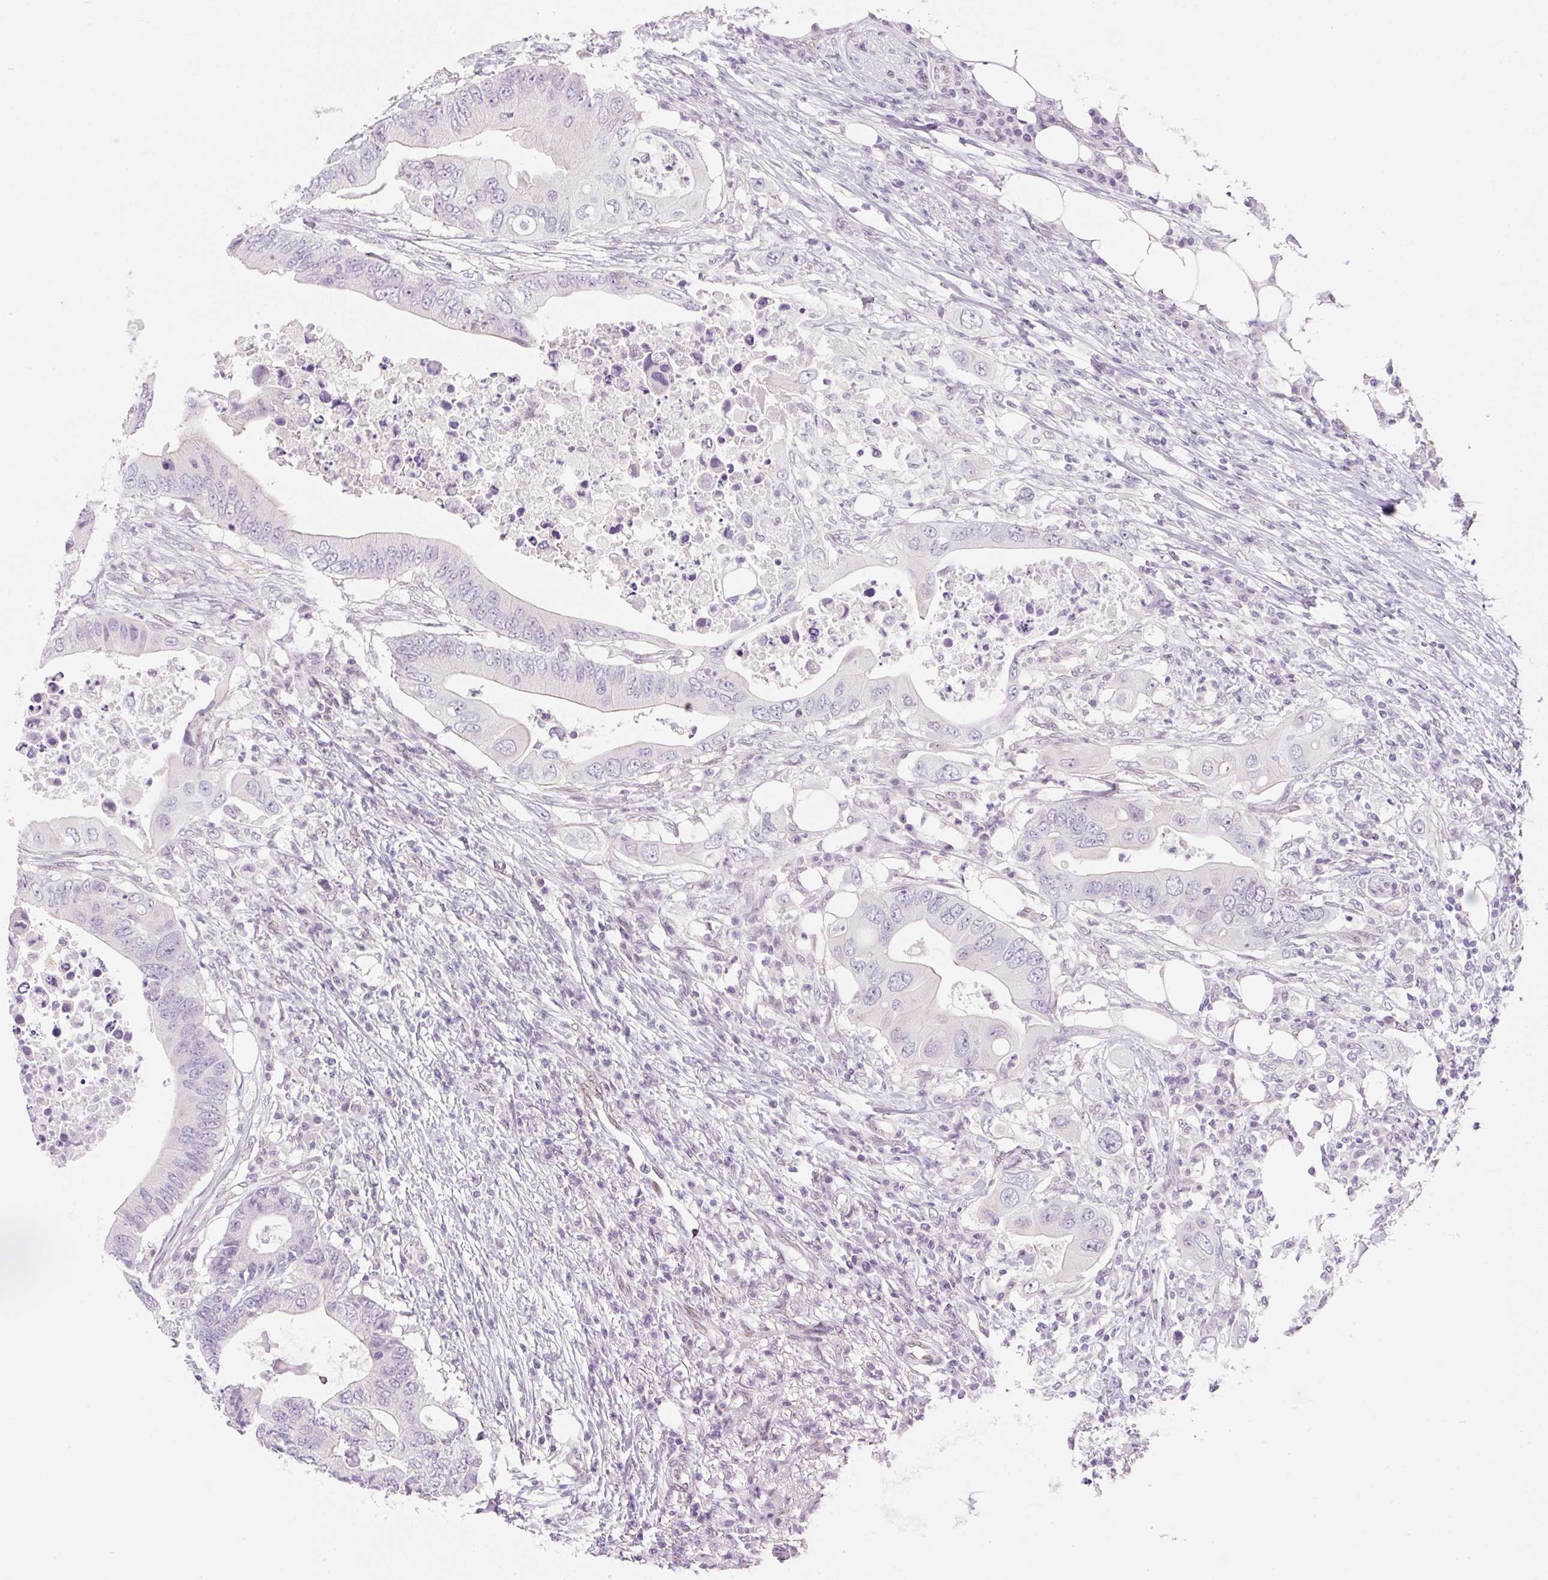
{"staining": {"intensity": "negative", "quantity": "none", "location": "none"}, "tissue": "colorectal cancer", "cell_type": "Tumor cells", "image_type": "cancer", "snomed": [{"axis": "morphology", "description": "Adenocarcinoma, NOS"}, {"axis": "topography", "description": "Colon"}], "caption": "DAB (3,3'-diaminobenzidine) immunohistochemical staining of colorectal cancer (adenocarcinoma) demonstrates no significant staining in tumor cells.", "gene": "SYNE3", "patient": {"sex": "male", "age": 71}}